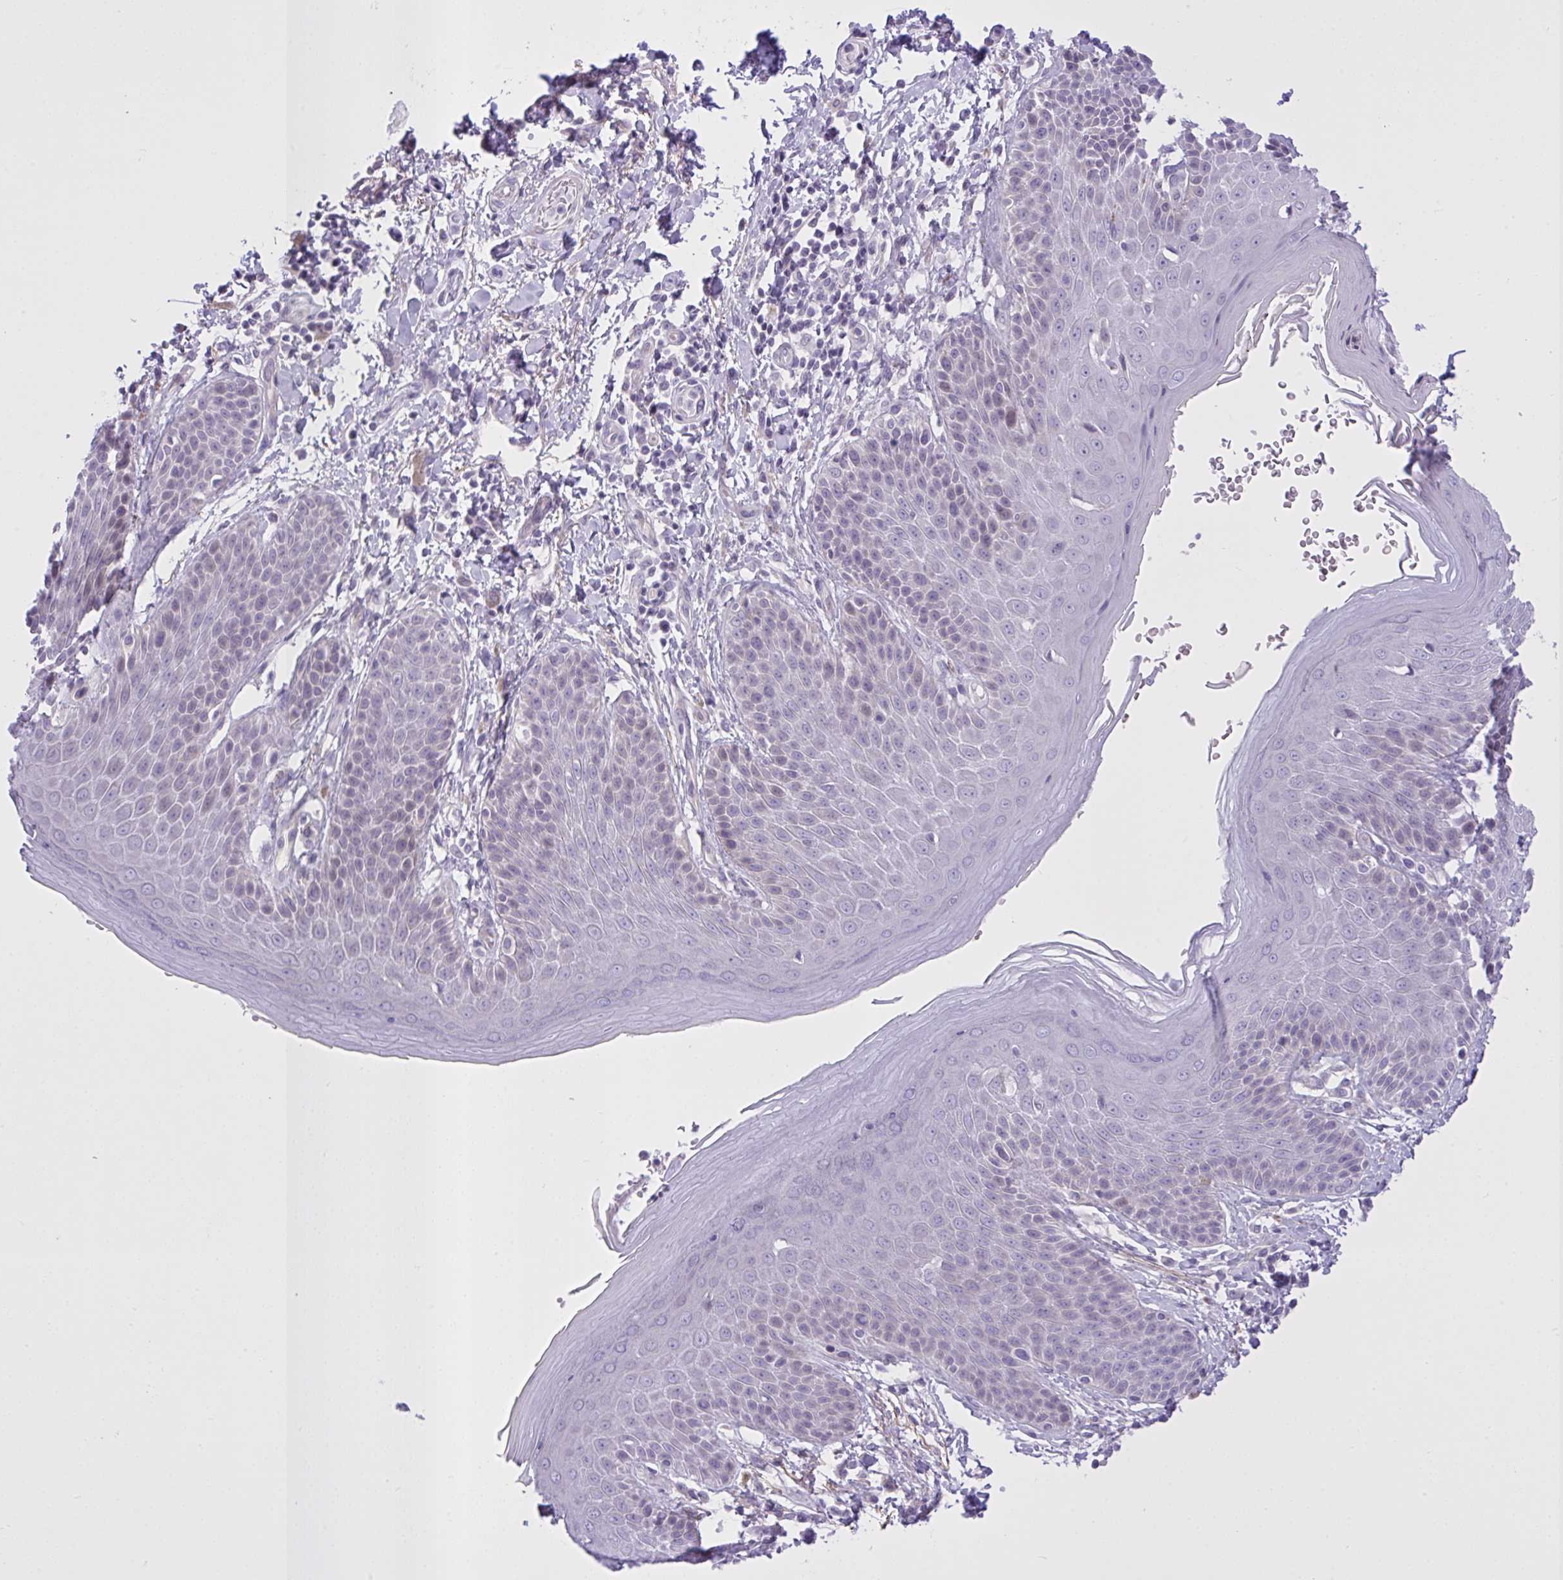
{"staining": {"intensity": "negative", "quantity": "none", "location": "none"}, "tissue": "skin", "cell_type": "Epidermal cells", "image_type": "normal", "snomed": [{"axis": "morphology", "description": "Normal tissue, NOS"}, {"axis": "topography", "description": "Peripheral nerve tissue"}], "caption": "Epidermal cells show no significant protein positivity in benign skin. Nuclei are stained in blue.", "gene": "SPAG1", "patient": {"sex": "male", "age": 51}}